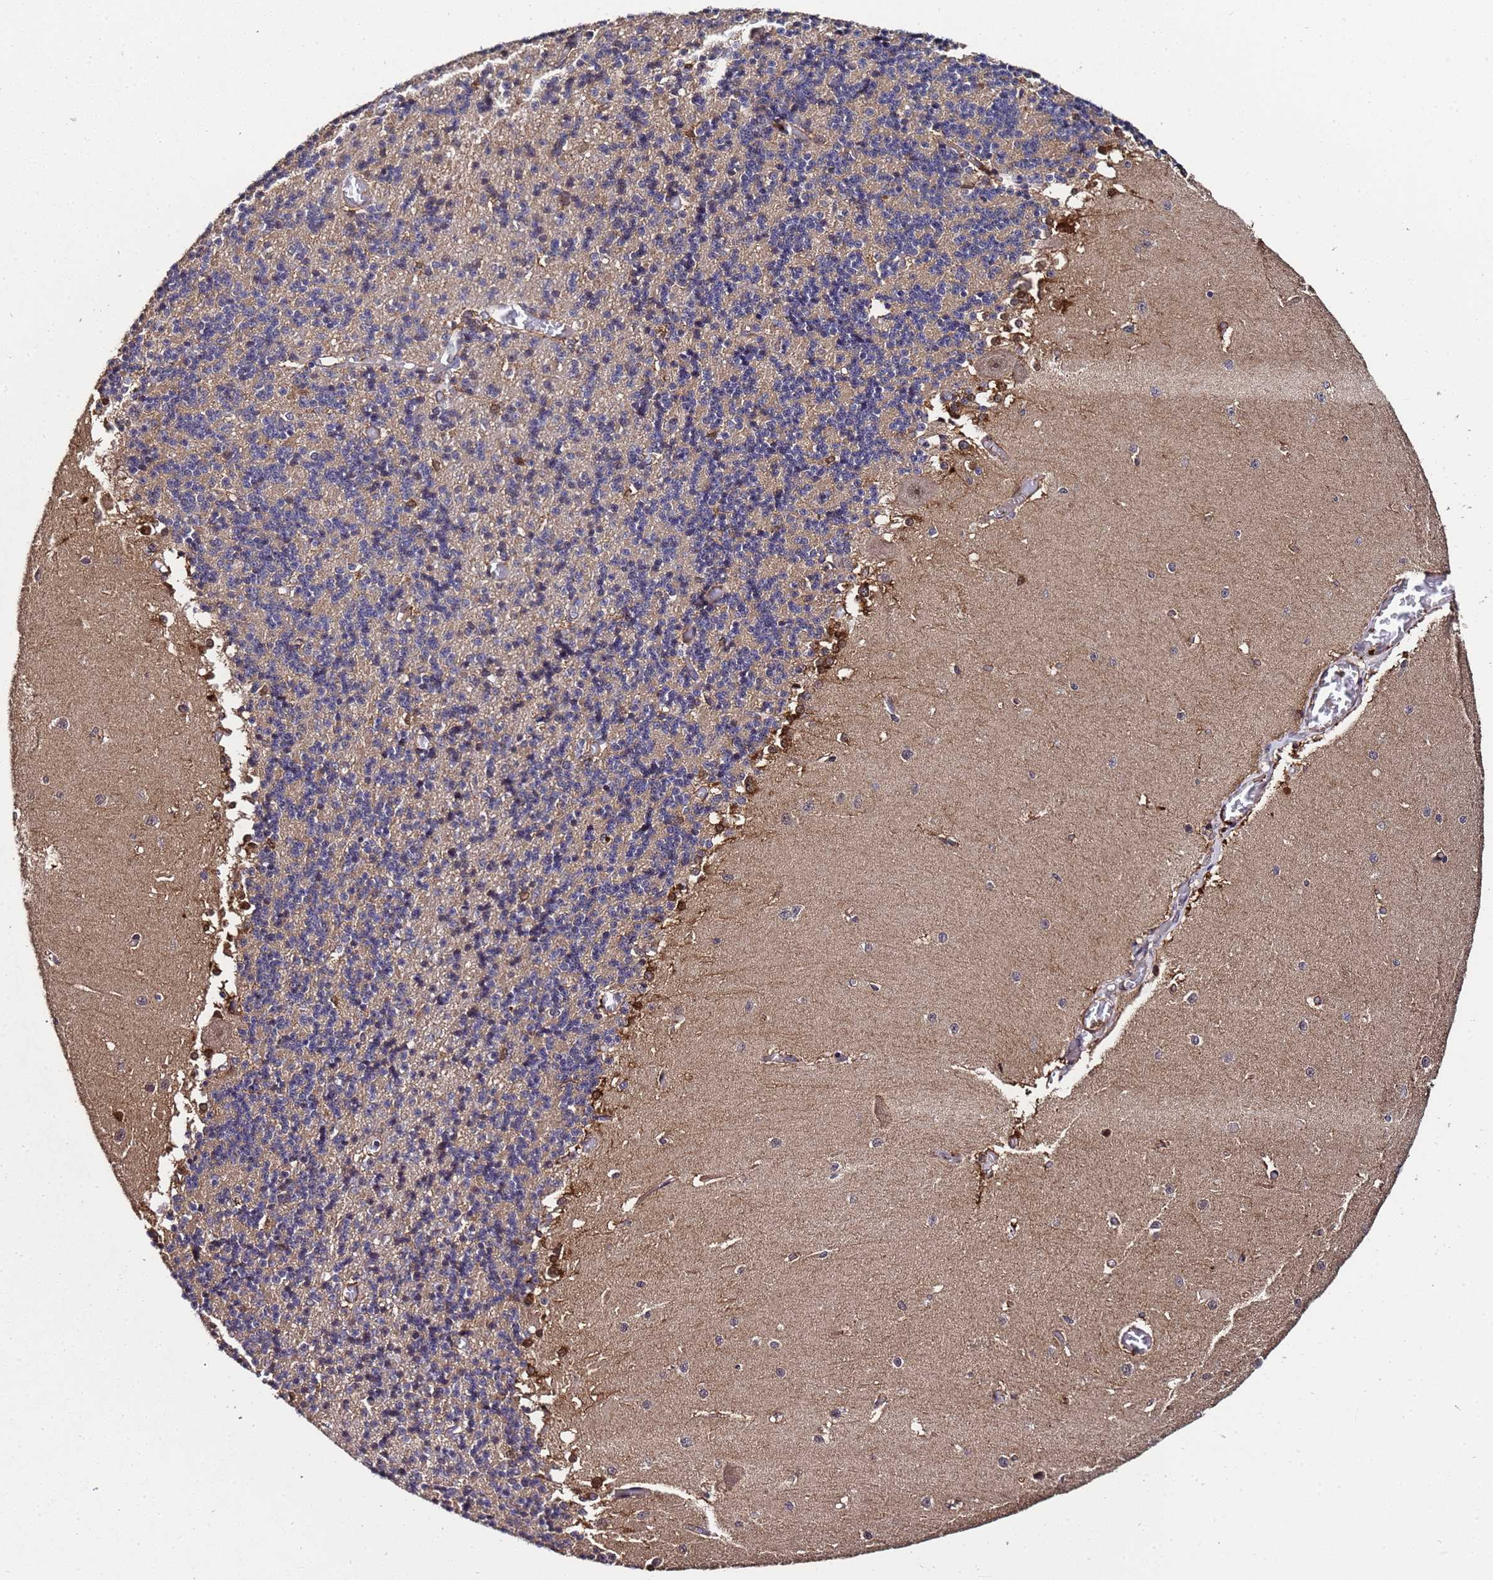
{"staining": {"intensity": "moderate", "quantity": "25%-75%", "location": "cytoplasmic/membranous"}, "tissue": "cerebellum", "cell_type": "Cells in granular layer", "image_type": "normal", "snomed": [{"axis": "morphology", "description": "Normal tissue, NOS"}, {"axis": "topography", "description": "Cerebellum"}], "caption": "High-magnification brightfield microscopy of unremarkable cerebellum stained with DAB (3,3'-diaminobenzidine) (brown) and counterstained with hematoxylin (blue). cells in granular layer exhibit moderate cytoplasmic/membranous positivity is appreciated in approximately25%-75% of cells. (DAB IHC with brightfield microscopy, high magnification).", "gene": "GSTCD", "patient": {"sex": "male", "age": 37}}